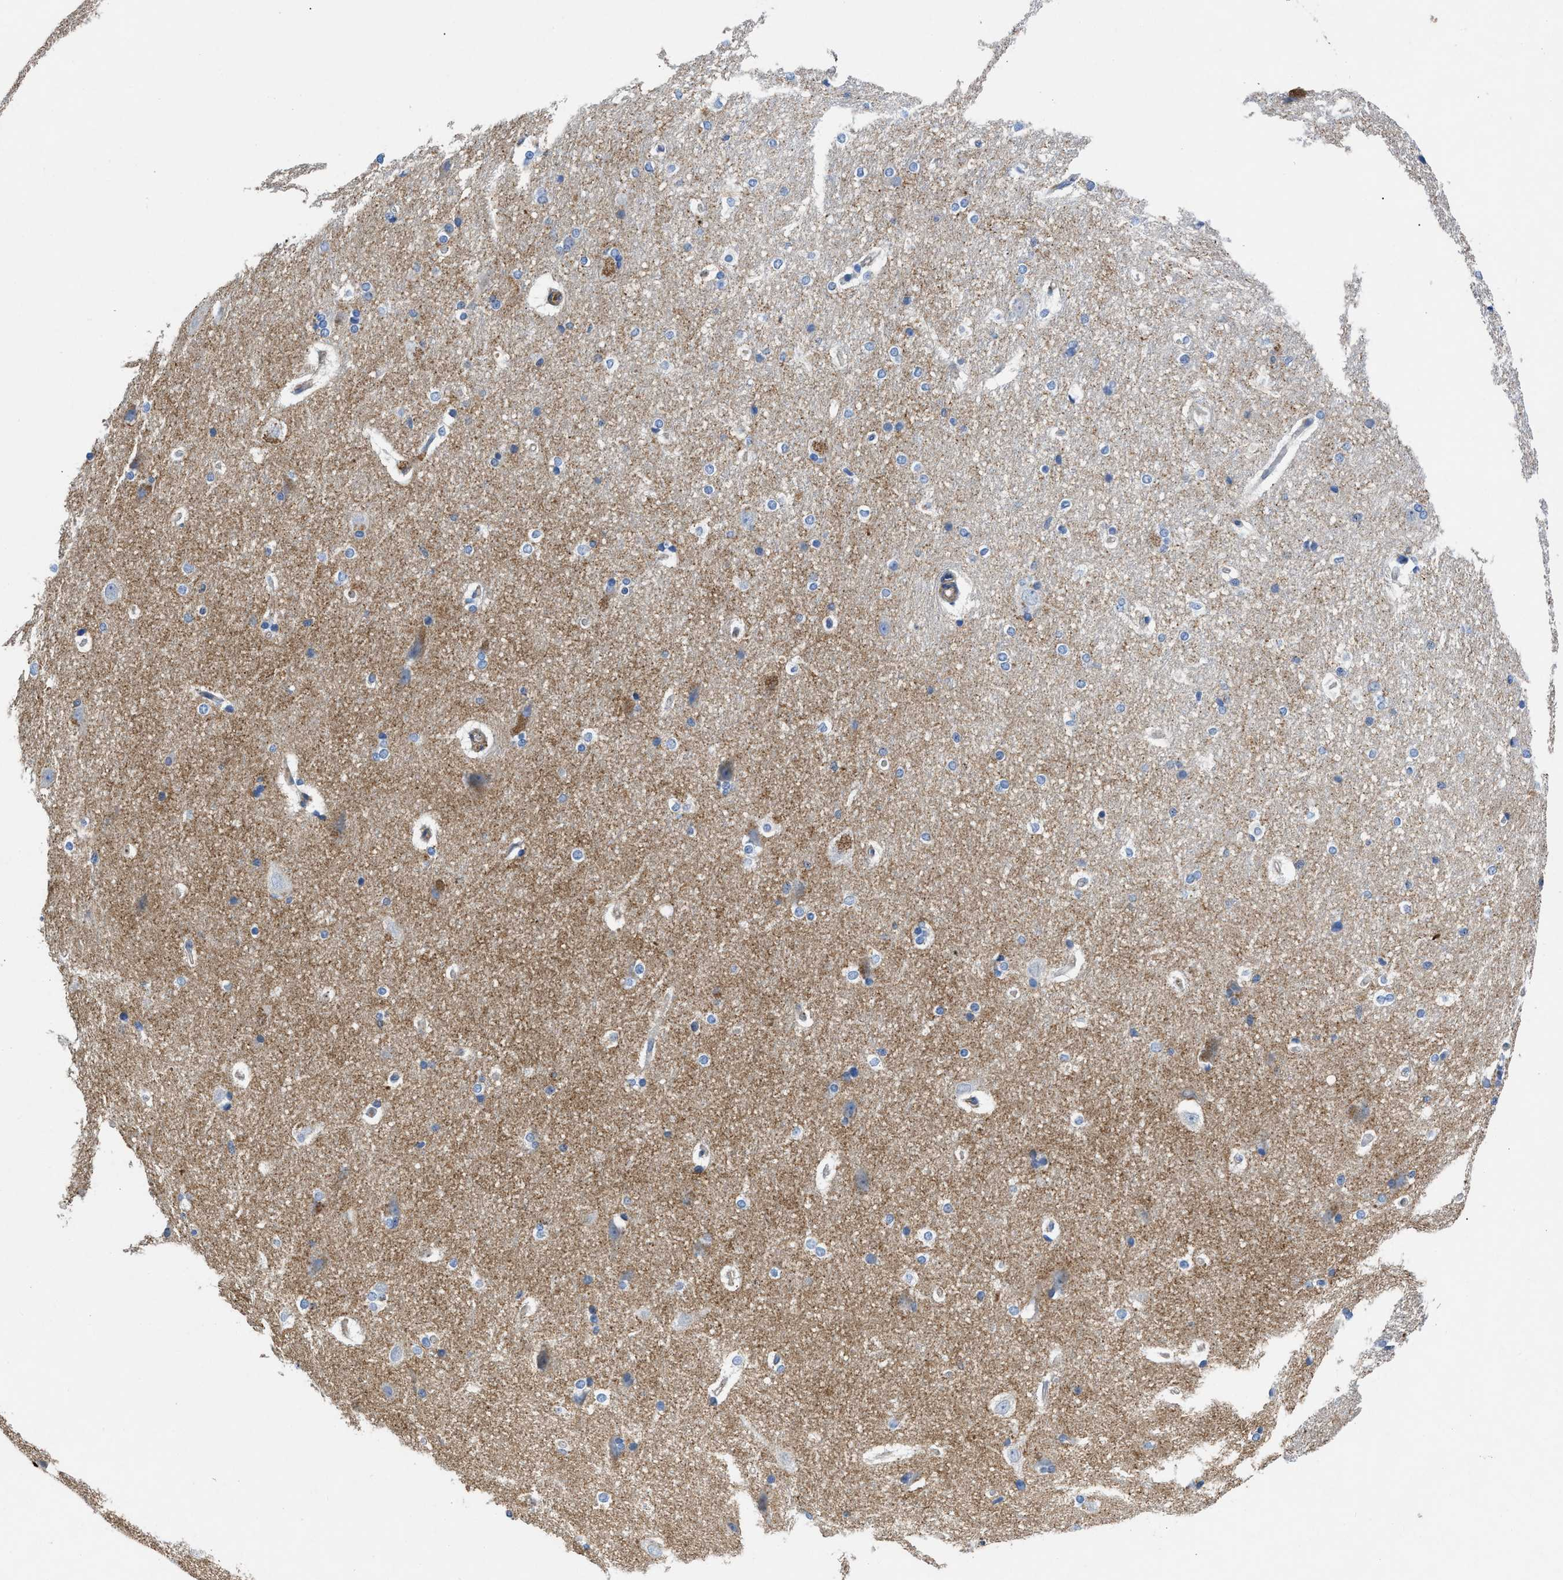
{"staining": {"intensity": "negative", "quantity": "none", "location": "none"}, "tissue": "hippocampus", "cell_type": "Glial cells", "image_type": "normal", "snomed": [{"axis": "morphology", "description": "Normal tissue, NOS"}, {"axis": "topography", "description": "Hippocampus"}], "caption": "Glial cells show no significant positivity in unremarkable hippocampus. (DAB (3,3'-diaminobenzidine) IHC with hematoxylin counter stain).", "gene": "ATP6V0D1", "patient": {"sex": "female", "age": 19}}